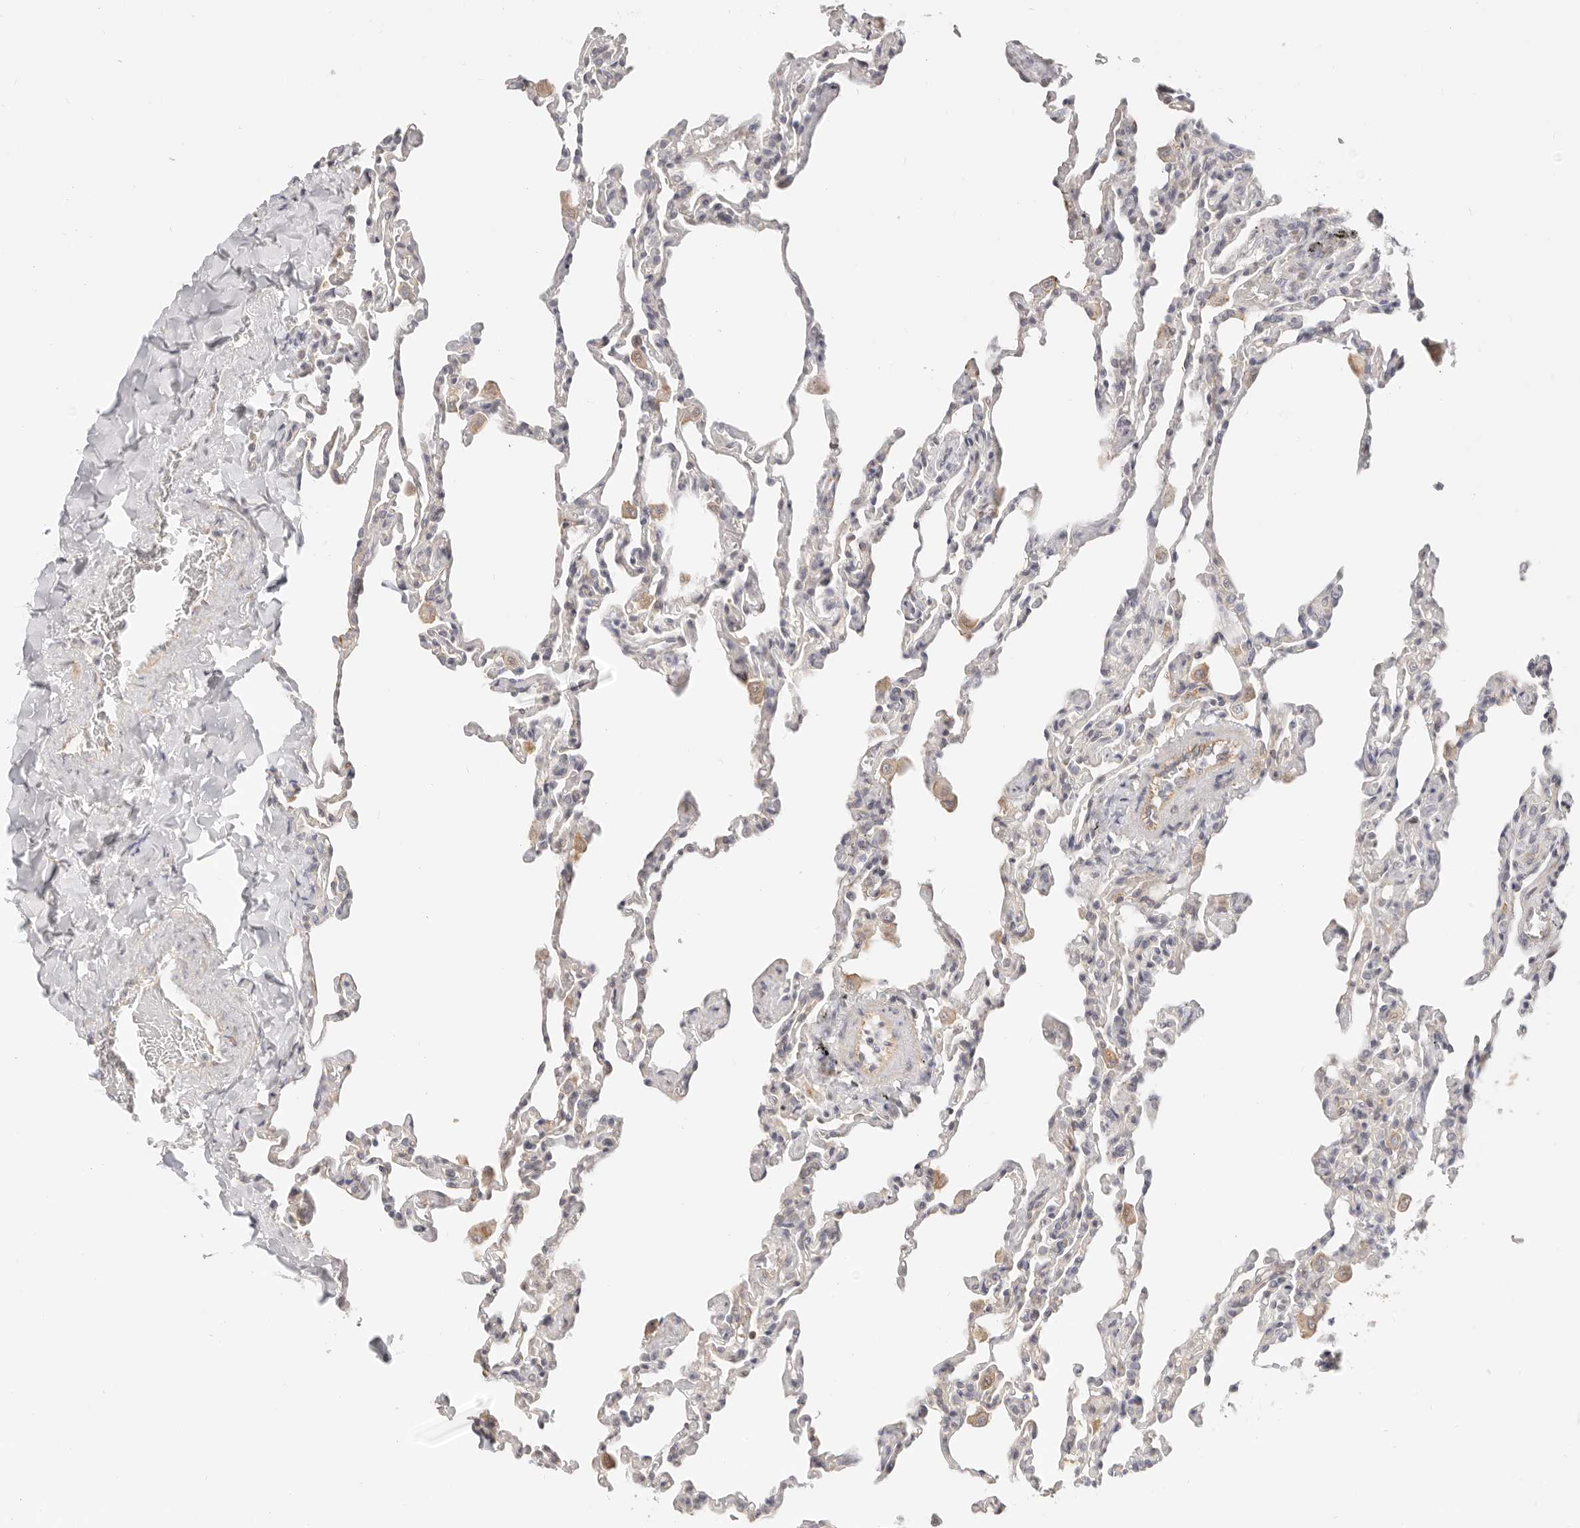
{"staining": {"intensity": "weak", "quantity": "<25%", "location": "cytoplasmic/membranous"}, "tissue": "lung", "cell_type": "Alveolar cells", "image_type": "normal", "snomed": [{"axis": "morphology", "description": "Normal tissue, NOS"}, {"axis": "topography", "description": "Lung"}], "caption": "IHC of unremarkable human lung reveals no staining in alveolar cells. Nuclei are stained in blue.", "gene": "DTNBP1", "patient": {"sex": "male", "age": 20}}